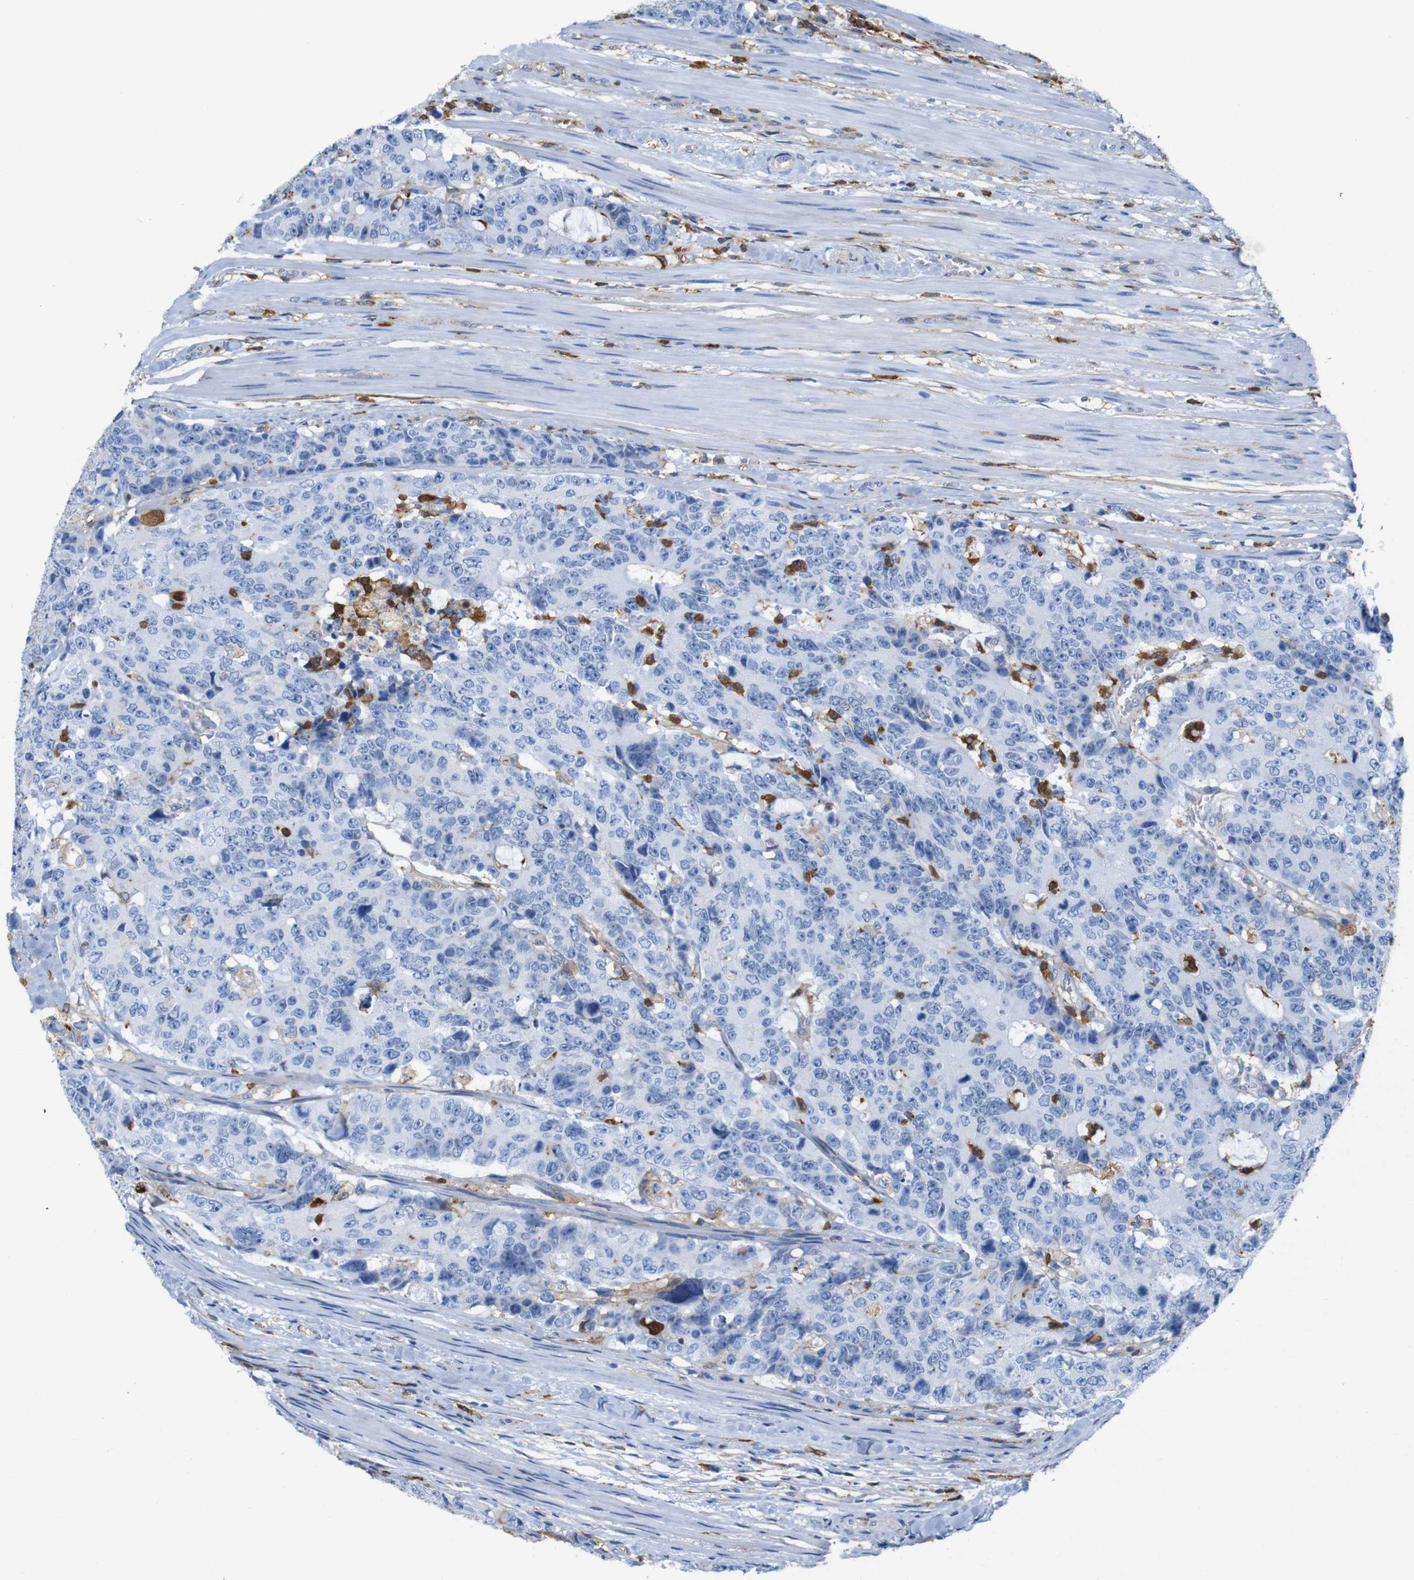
{"staining": {"intensity": "negative", "quantity": "none", "location": "none"}, "tissue": "colorectal cancer", "cell_type": "Tumor cells", "image_type": "cancer", "snomed": [{"axis": "morphology", "description": "Adenocarcinoma, NOS"}, {"axis": "topography", "description": "Colon"}], "caption": "Tumor cells show no significant protein expression in colorectal cancer.", "gene": "ANXA1", "patient": {"sex": "female", "age": 86}}